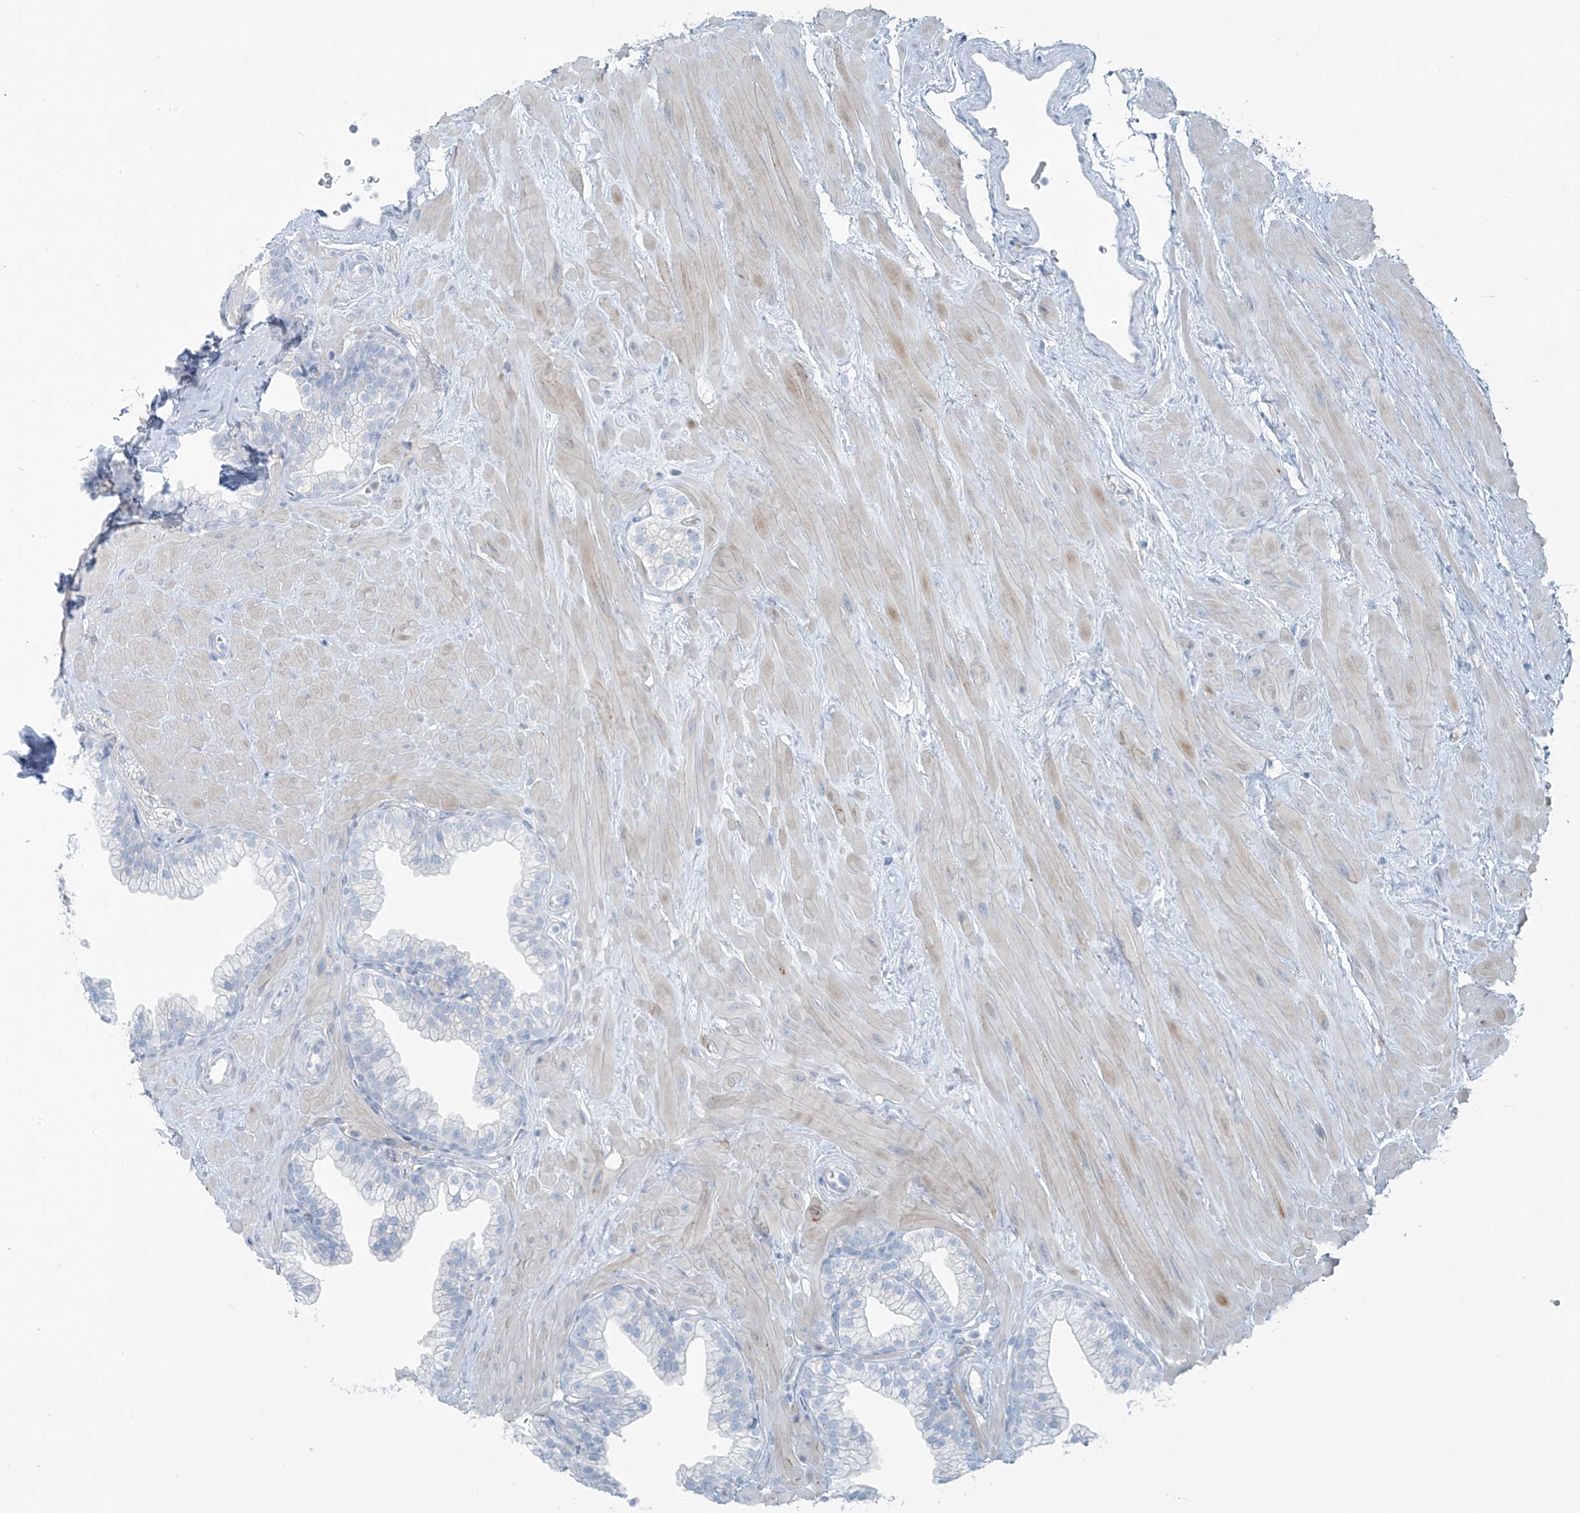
{"staining": {"intensity": "negative", "quantity": "none", "location": "none"}, "tissue": "prostate", "cell_type": "Glandular cells", "image_type": "normal", "snomed": [{"axis": "morphology", "description": "Normal tissue, NOS"}, {"axis": "morphology", "description": "Urothelial carcinoma, Low grade"}, {"axis": "topography", "description": "Urinary bladder"}, {"axis": "topography", "description": "Prostate"}], "caption": "An IHC micrograph of unremarkable prostate is shown. There is no staining in glandular cells of prostate.", "gene": "SLC25A43", "patient": {"sex": "male", "age": 60}}